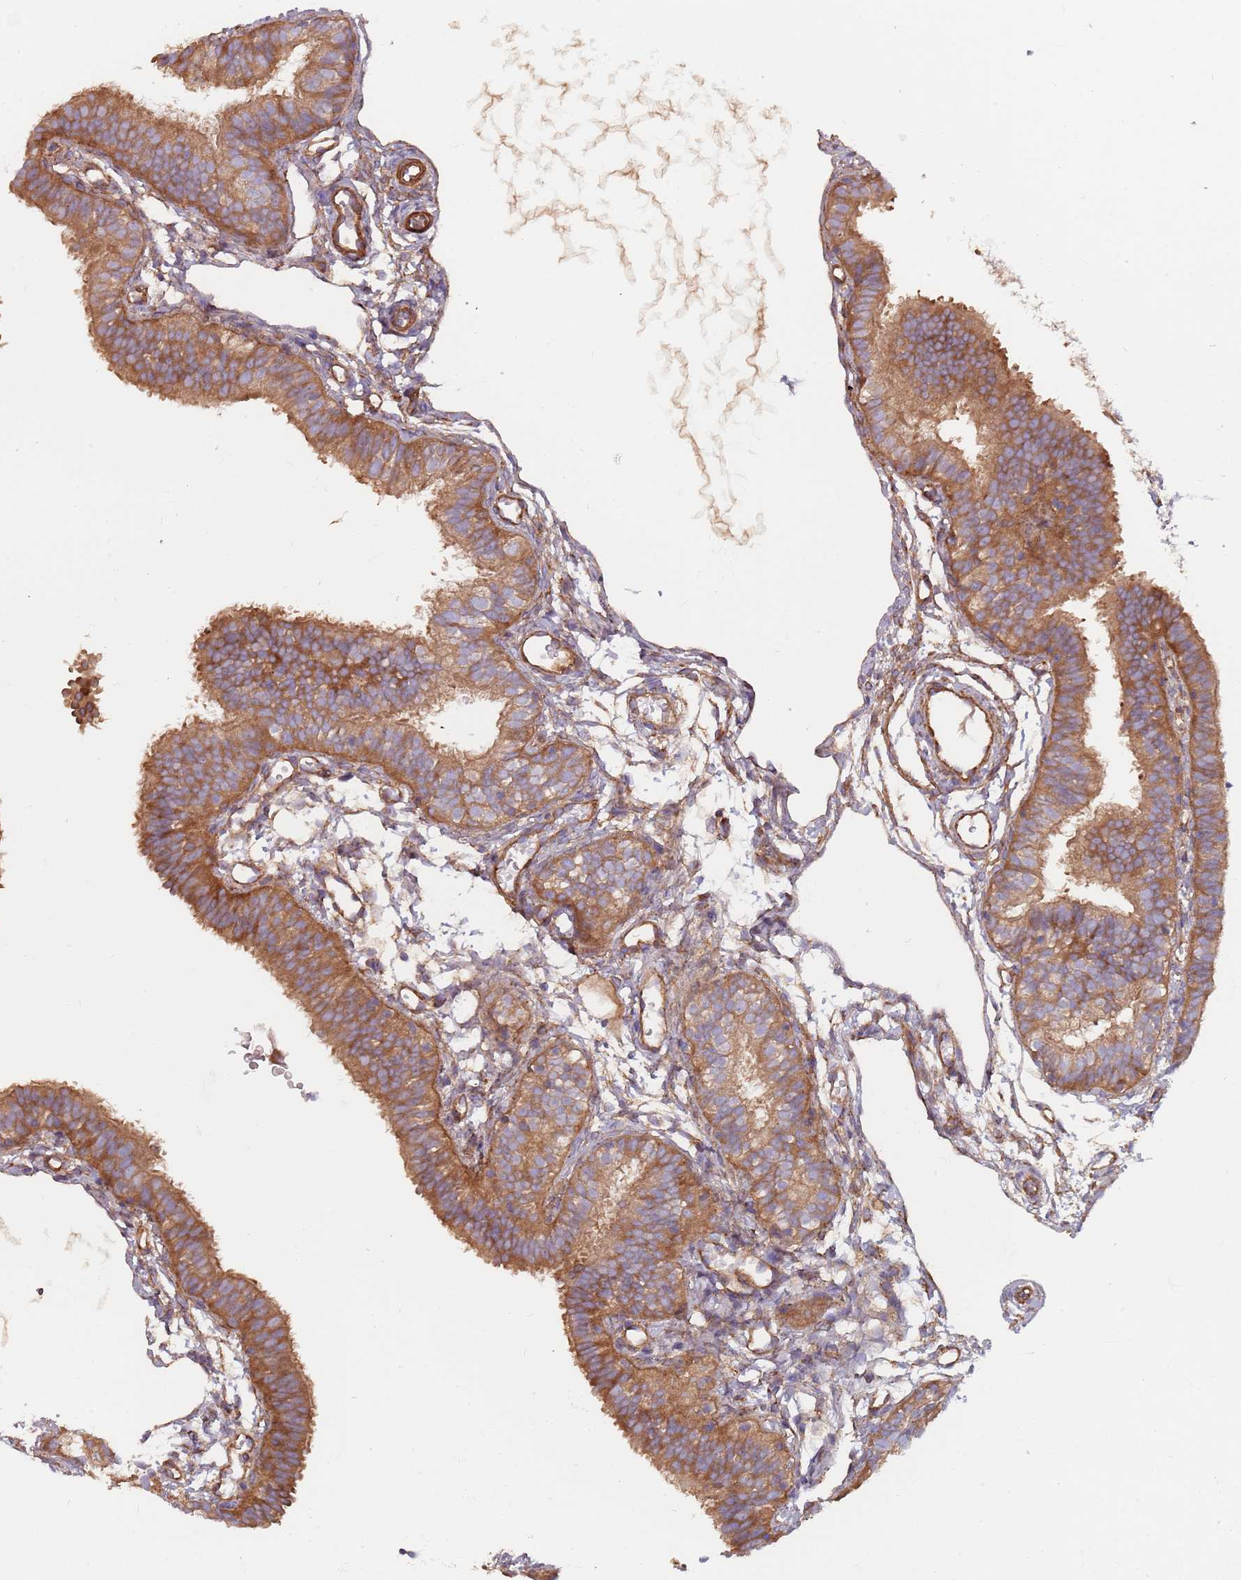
{"staining": {"intensity": "moderate", "quantity": ">75%", "location": "cytoplasmic/membranous"}, "tissue": "fallopian tube", "cell_type": "Glandular cells", "image_type": "normal", "snomed": [{"axis": "morphology", "description": "Normal tissue, NOS"}, {"axis": "topography", "description": "Fallopian tube"}], "caption": "A histopathology image showing moderate cytoplasmic/membranous expression in about >75% of glandular cells in benign fallopian tube, as visualized by brown immunohistochemical staining.", "gene": "SPDL1", "patient": {"sex": "female", "age": 35}}